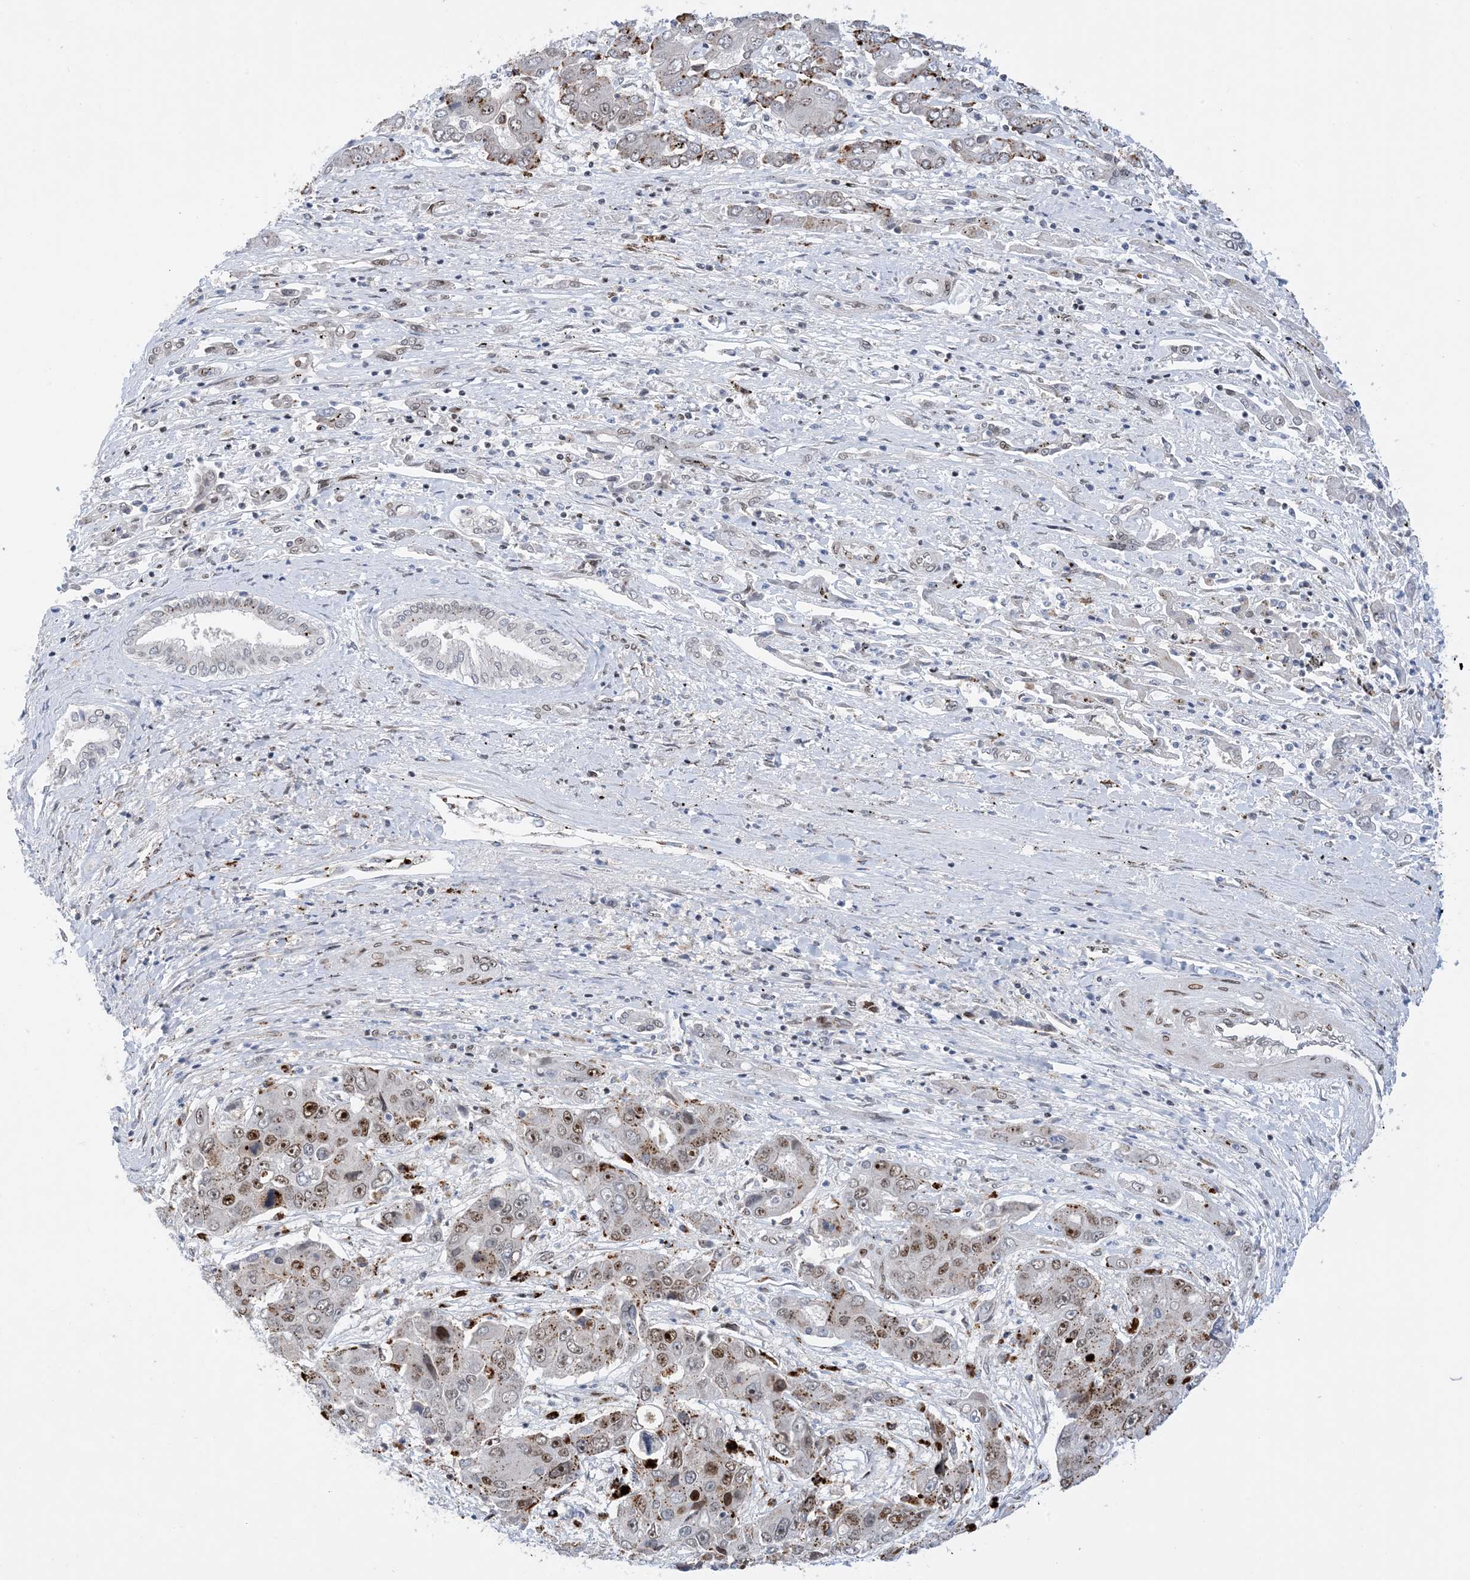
{"staining": {"intensity": "moderate", "quantity": "25%-75%", "location": "nuclear"}, "tissue": "liver cancer", "cell_type": "Tumor cells", "image_type": "cancer", "snomed": [{"axis": "morphology", "description": "Cholangiocarcinoma"}, {"axis": "topography", "description": "Liver"}], "caption": "This micrograph reveals IHC staining of liver cancer (cholangiocarcinoma), with medium moderate nuclear staining in approximately 25%-75% of tumor cells.", "gene": "TSPYL1", "patient": {"sex": "male", "age": 67}}